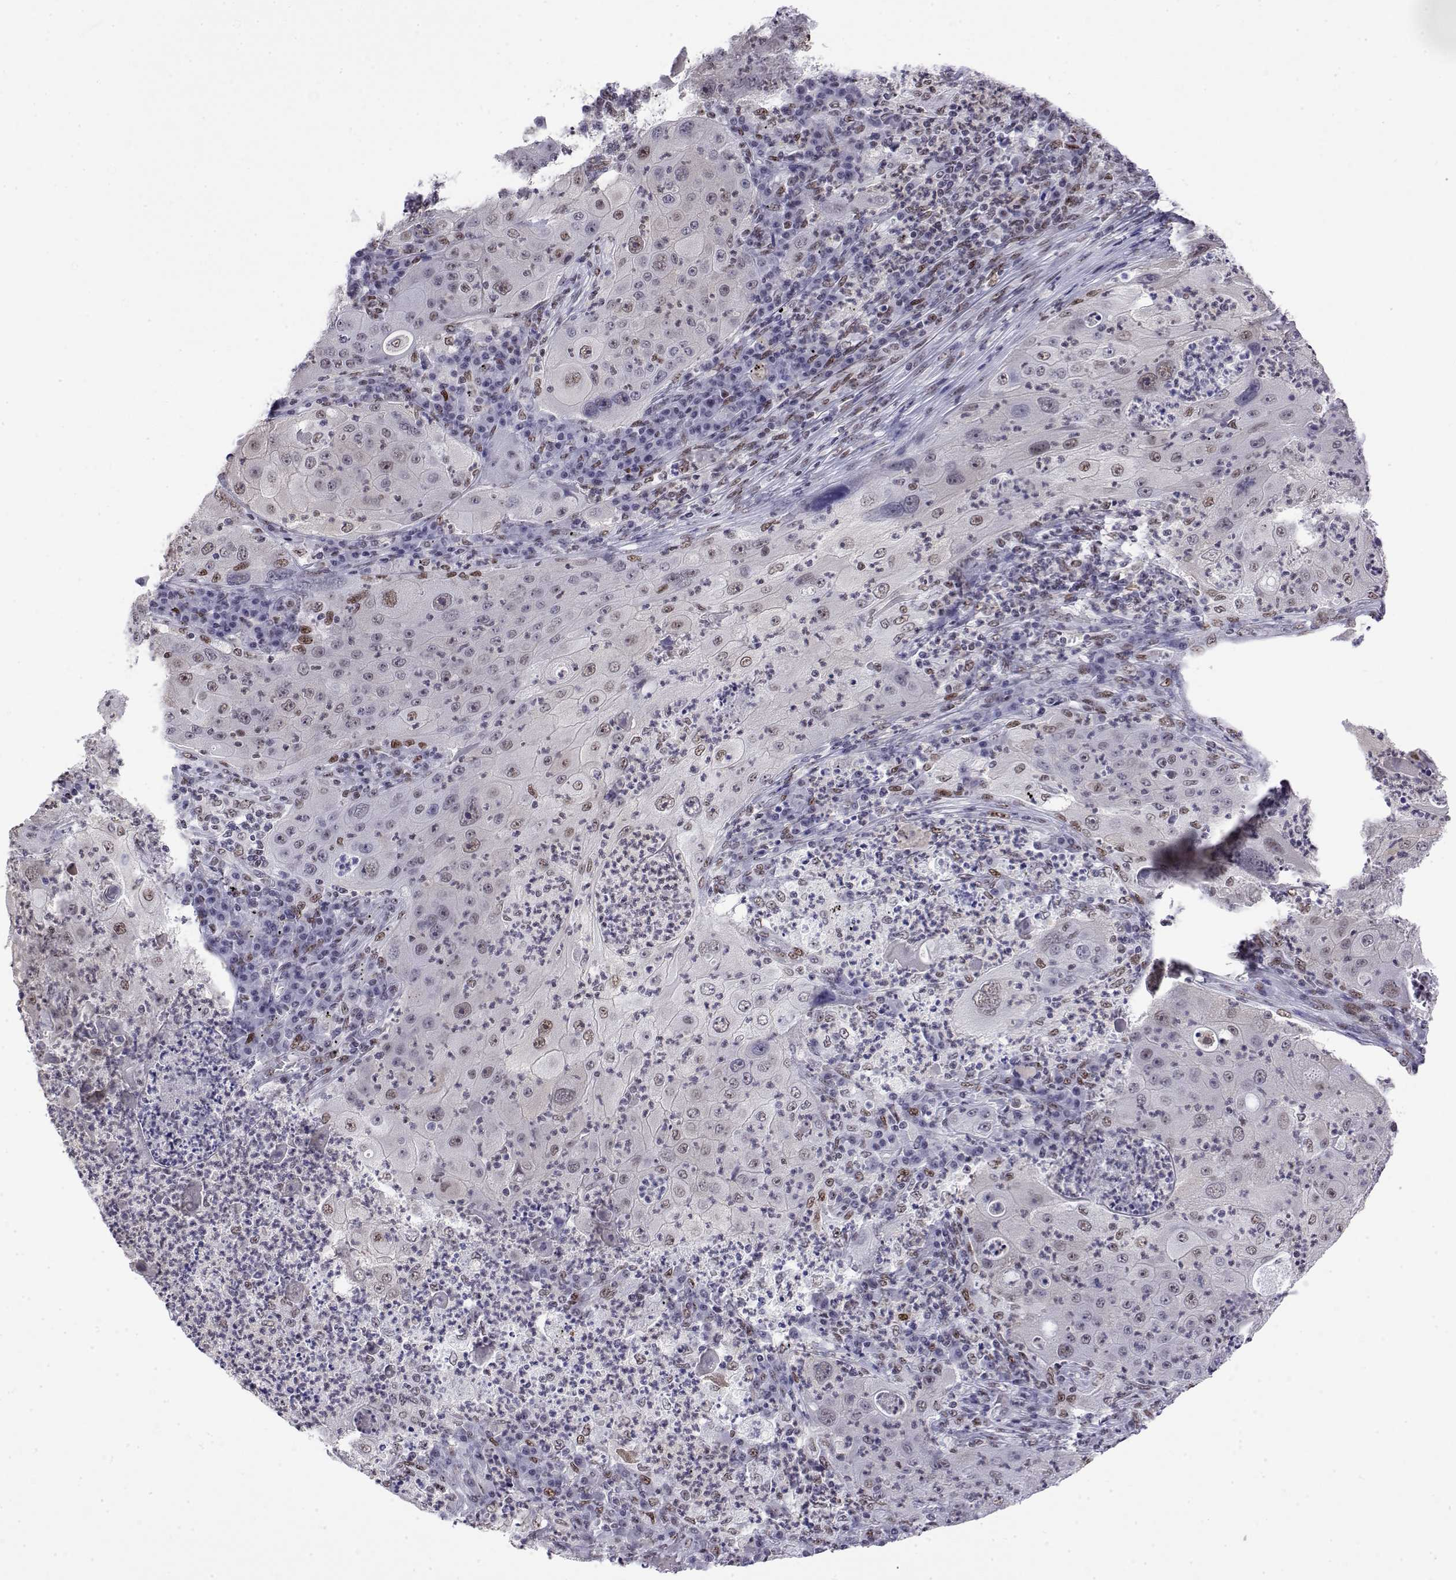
{"staining": {"intensity": "weak", "quantity": "<25%", "location": "nuclear"}, "tissue": "lung cancer", "cell_type": "Tumor cells", "image_type": "cancer", "snomed": [{"axis": "morphology", "description": "Squamous cell carcinoma, NOS"}, {"axis": "topography", "description": "Lung"}], "caption": "Immunohistochemistry of lung cancer demonstrates no expression in tumor cells.", "gene": "POLDIP3", "patient": {"sex": "female", "age": 59}}